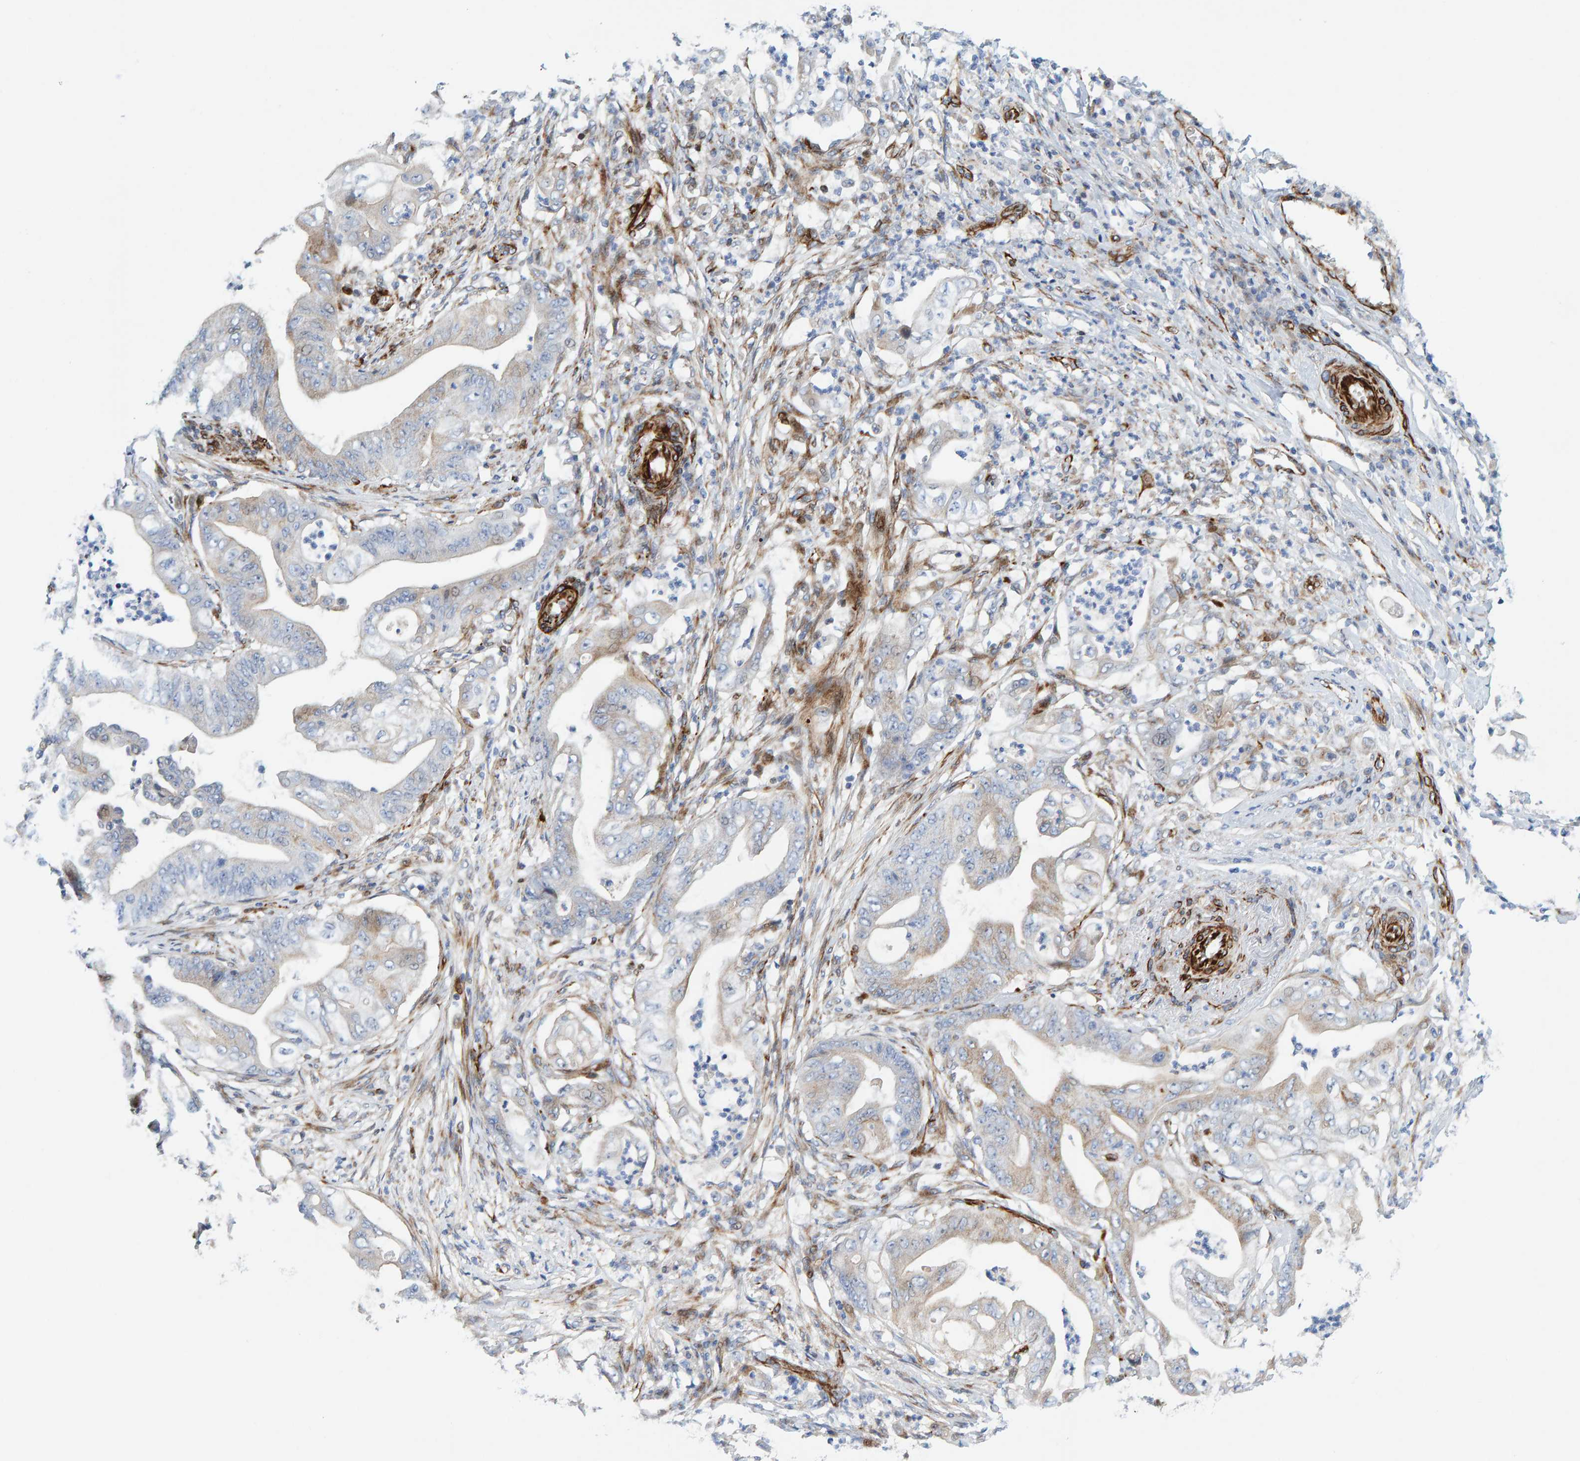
{"staining": {"intensity": "weak", "quantity": "<25%", "location": "cytoplasmic/membranous"}, "tissue": "stomach cancer", "cell_type": "Tumor cells", "image_type": "cancer", "snomed": [{"axis": "morphology", "description": "Adenocarcinoma, NOS"}, {"axis": "topography", "description": "Stomach"}], "caption": "The micrograph displays no staining of tumor cells in stomach adenocarcinoma.", "gene": "POLG2", "patient": {"sex": "female", "age": 73}}